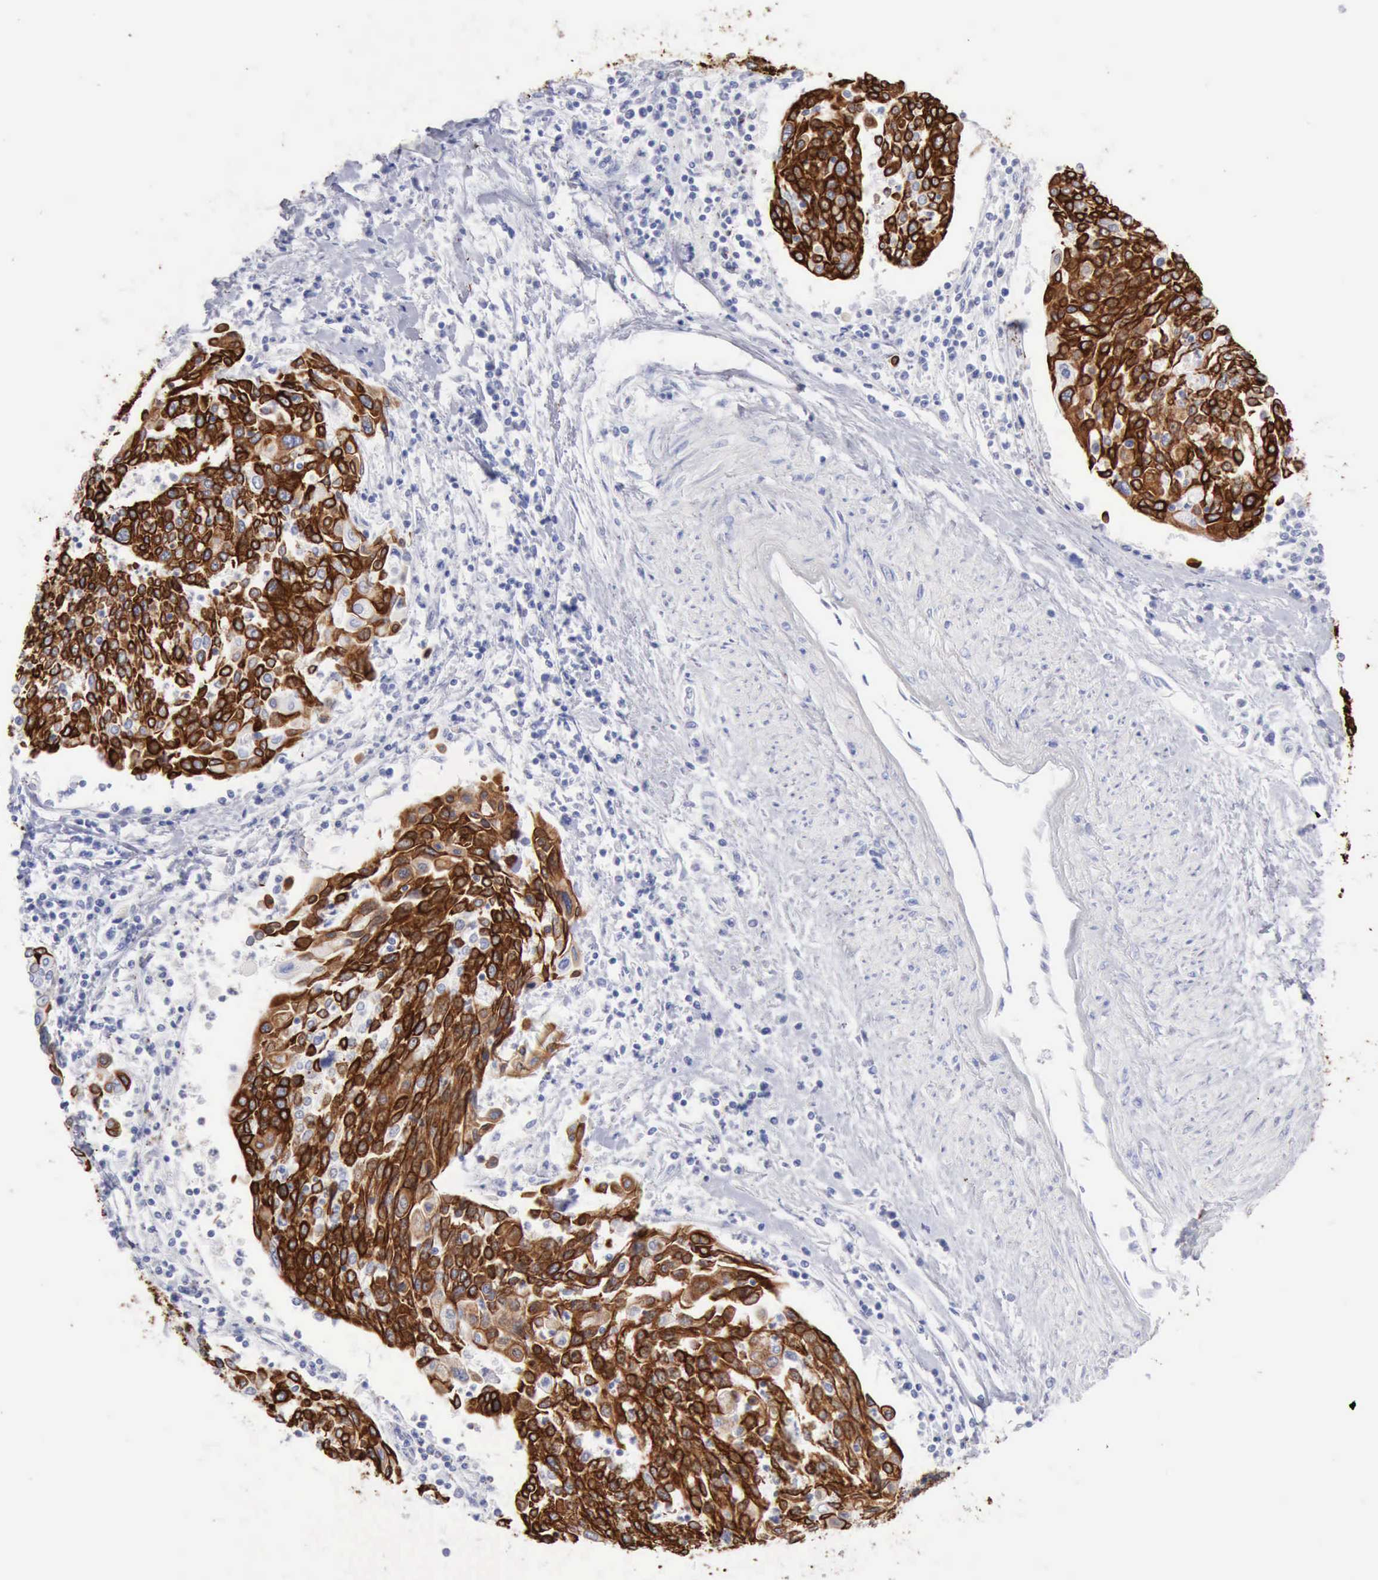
{"staining": {"intensity": "strong", "quantity": ">75%", "location": "cytoplasmic/membranous"}, "tissue": "cervical cancer", "cell_type": "Tumor cells", "image_type": "cancer", "snomed": [{"axis": "morphology", "description": "Squamous cell carcinoma, NOS"}, {"axis": "topography", "description": "Cervix"}], "caption": "IHC (DAB) staining of squamous cell carcinoma (cervical) displays strong cytoplasmic/membranous protein expression in approximately >75% of tumor cells.", "gene": "KRT5", "patient": {"sex": "female", "age": 40}}